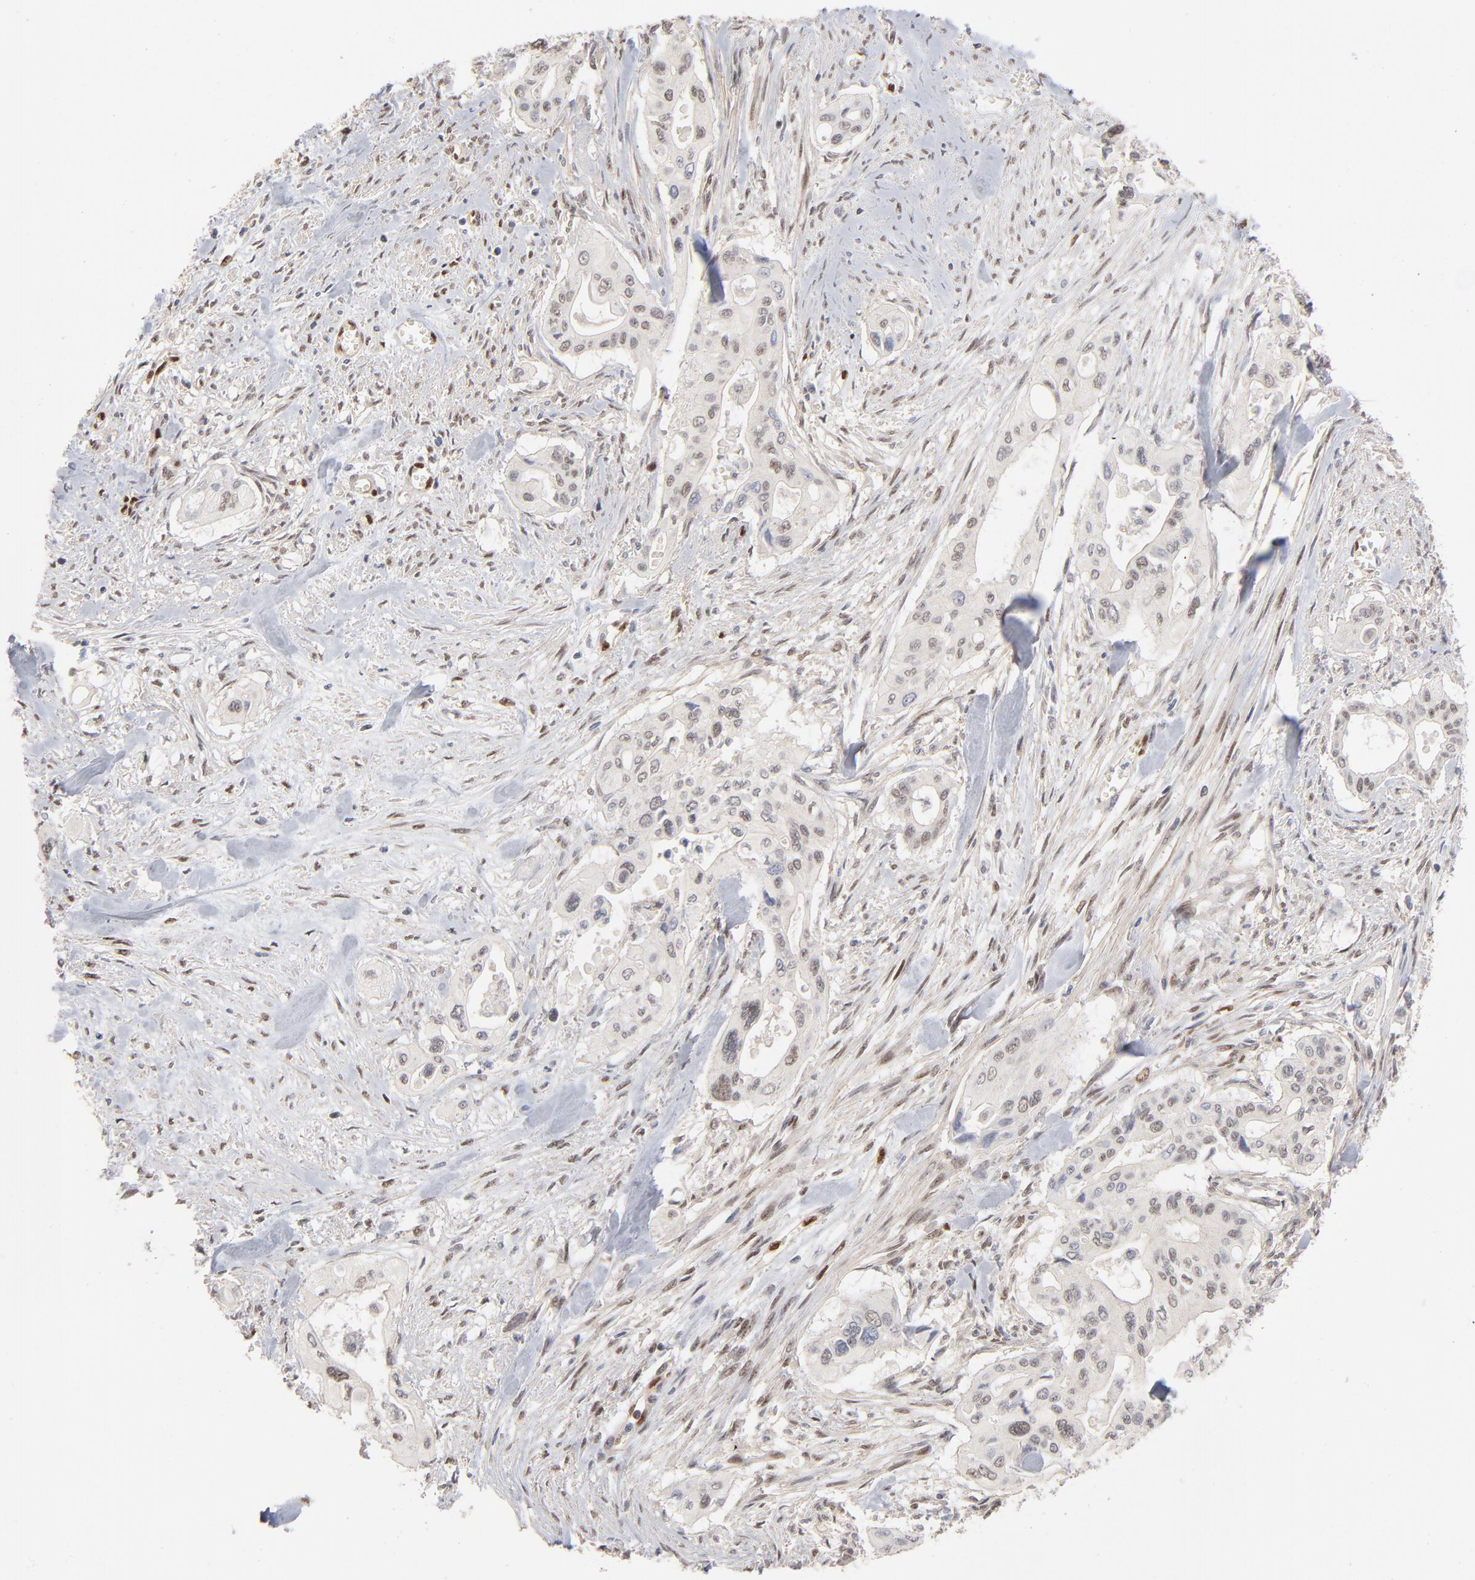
{"staining": {"intensity": "weak", "quantity": "<25%", "location": "nuclear"}, "tissue": "pancreatic cancer", "cell_type": "Tumor cells", "image_type": "cancer", "snomed": [{"axis": "morphology", "description": "Adenocarcinoma, NOS"}, {"axis": "topography", "description": "Pancreas"}], "caption": "IHC photomicrograph of neoplastic tissue: human pancreatic cancer (adenocarcinoma) stained with DAB shows no significant protein positivity in tumor cells.", "gene": "NFIB", "patient": {"sex": "male", "age": 77}}